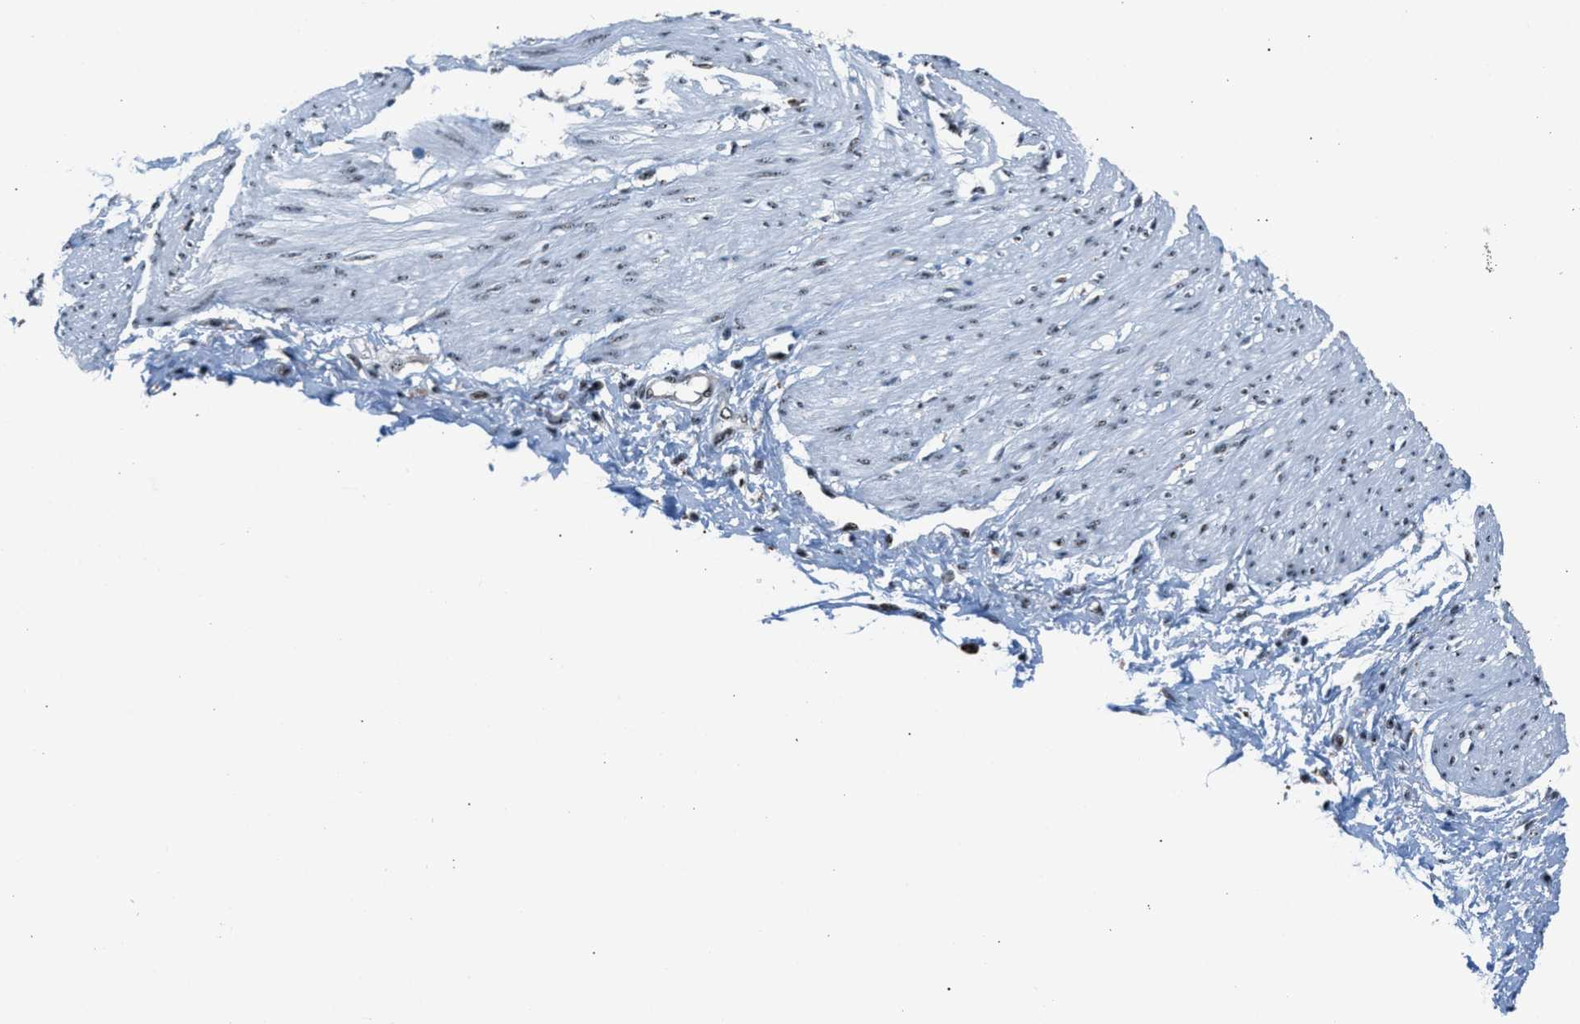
{"staining": {"intensity": "negative", "quantity": "none", "location": "none"}, "tissue": "adipose tissue", "cell_type": "Adipocytes", "image_type": "normal", "snomed": [{"axis": "morphology", "description": "Normal tissue, NOS"}, {"axis": "morphology", "description": "Adenocarcinoma, NOS"}, {"axis": "topography", "description": "Colon"}, {"axis": "topography", "description": "Peripheral nerve tissue"}], "caption": "Immunohistochemistry histopathology image of unremarkable adipose tissue: human adipose tissue stained with DAB demonstrates no significant protein expression in adipocytes. Brightfield microscopy of IHC stained with DAB (brown) and hematoxylin (blue), captured at high magnification.", "gene": "CENPP", "patient": {"sex": "male", "age": 14}}